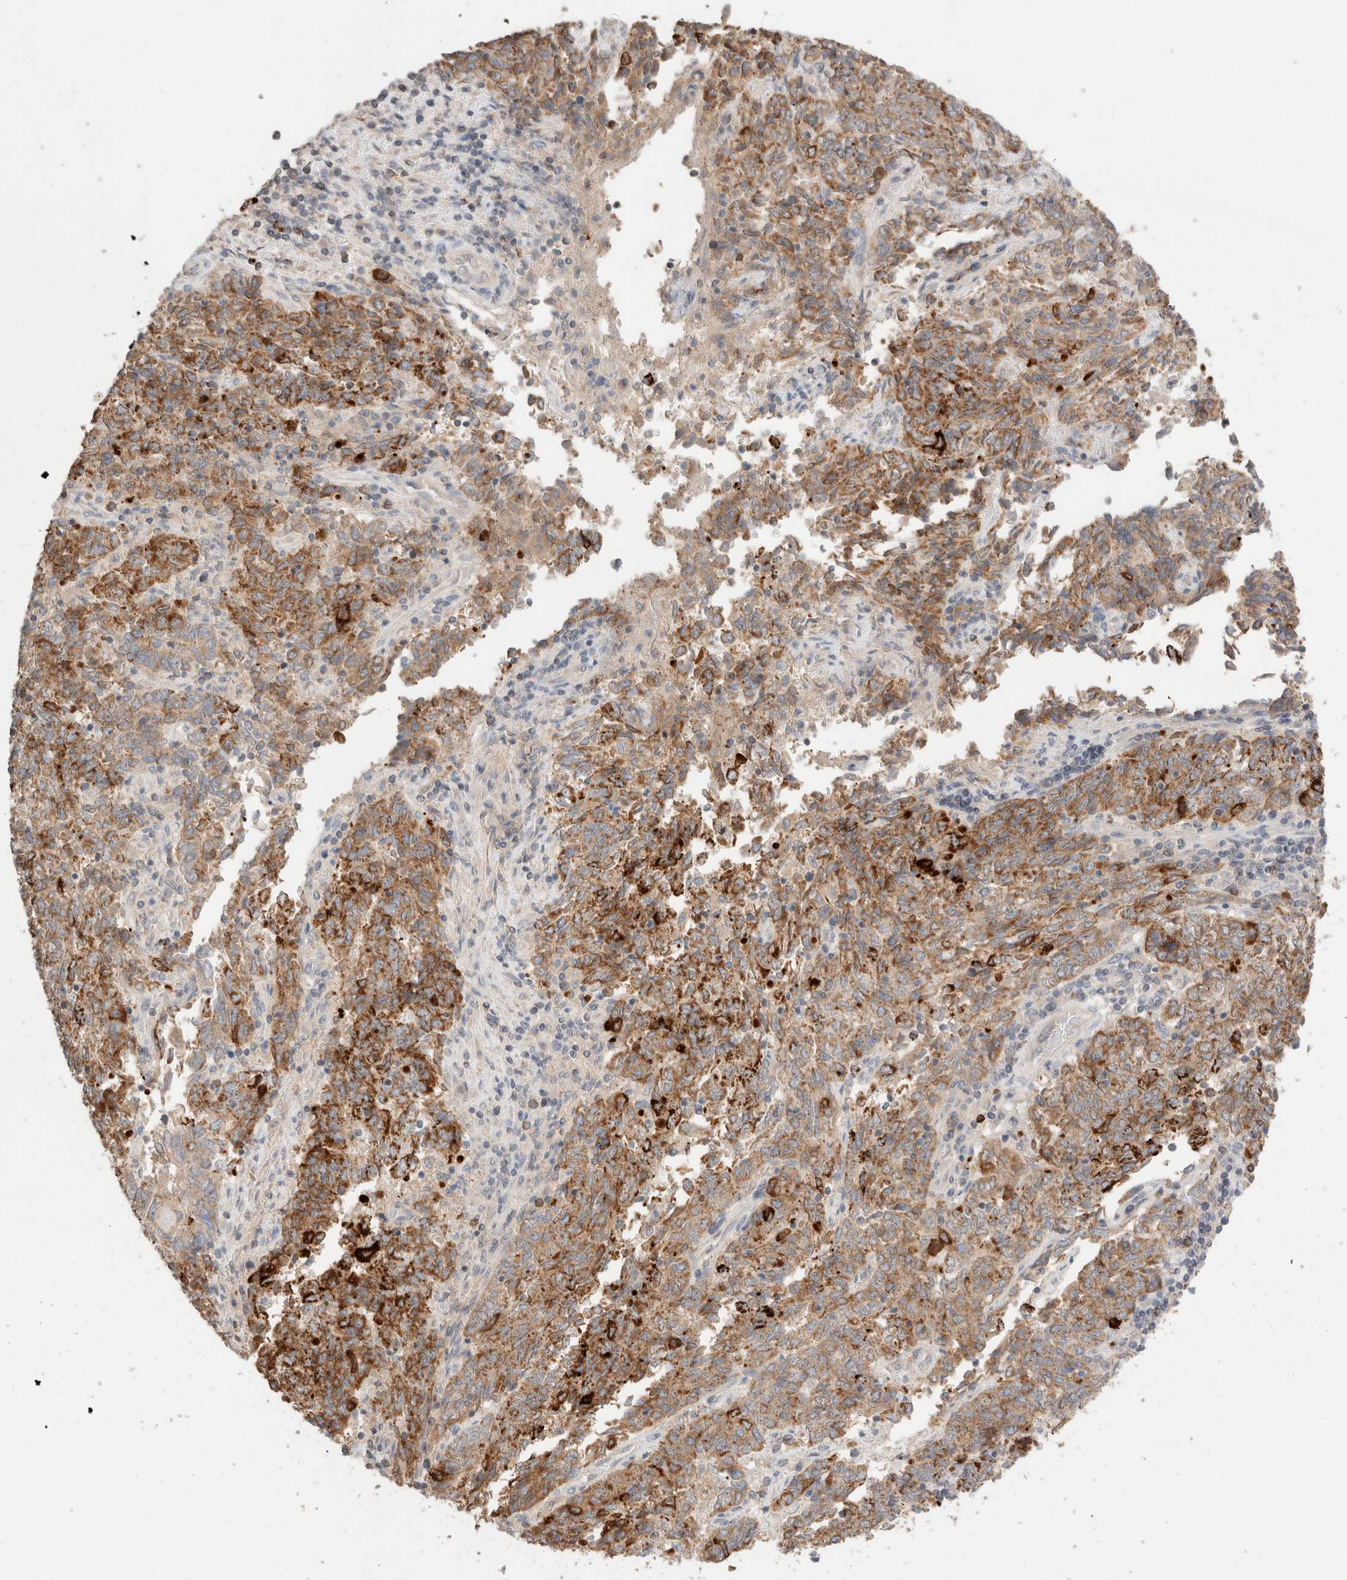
{"staining": {"intensity": "strong", "quantity": ">75%", "location": "cytoplasmic/membranous"}, "tissue": "endometrial cancer", "cell_type": "Tumor cells", "image_type": "cancer", "snomed": [{"axis": "morphology", "description": "Adenocarcinoma, NOS"}, {"axis": "topography", "description": "Endometrium"}], "caption": "Endometrial cancer (adenocarcinoma) stained with a protein marker shows strong staining in tumor cells.", "gene": "TRIM41", "patient": {"sex": "female", "age": 80}}